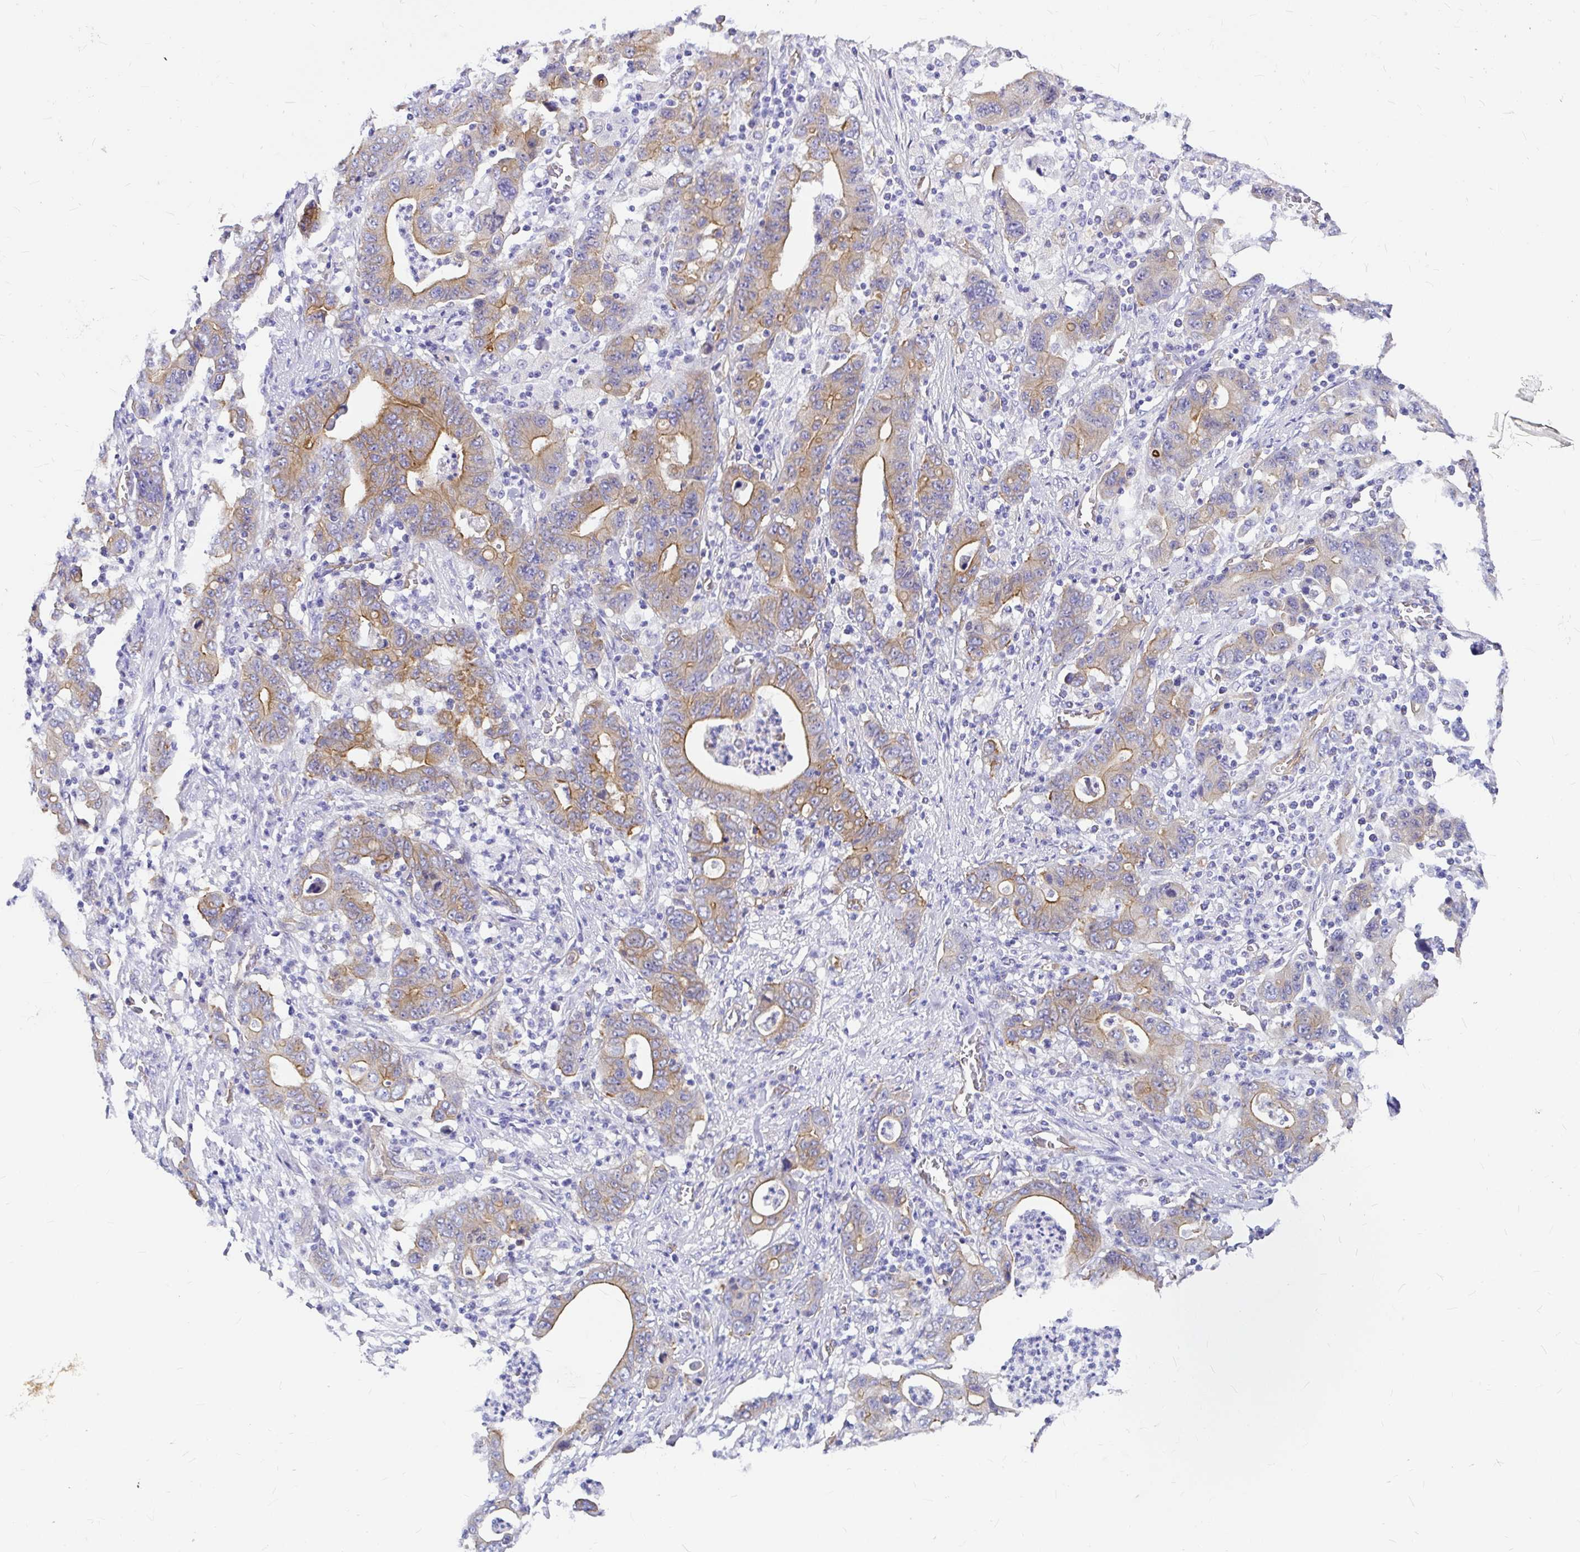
{"staining": {"intensity": "moderate", "quantity": "25%-75%", "location": "cytoplasmic/membranous"}, "tissue": "stomach cancer", "cell_type": "Tumor cells", "image_type": "cancer", "snomed": [{"axis": "morphology", "description": "Adenocarcinoma, NOS"}, {"axis": "topography", "description": "Stomach, upper"}], "caption": "A high-resolution micrograph shows immunohistochemistry (IHC) staining of stomach cancer (adenocarcinoma), which demonstrates moderate cytoplasmic/membranous staining in about 25%-75% of tumor cells. Immunohistochemistry (ihc) stains the protein of interest in brown and the nuclei are stained blue.", "gene": "MYO1B", "patient": {"sex": "male", "age": 69}}